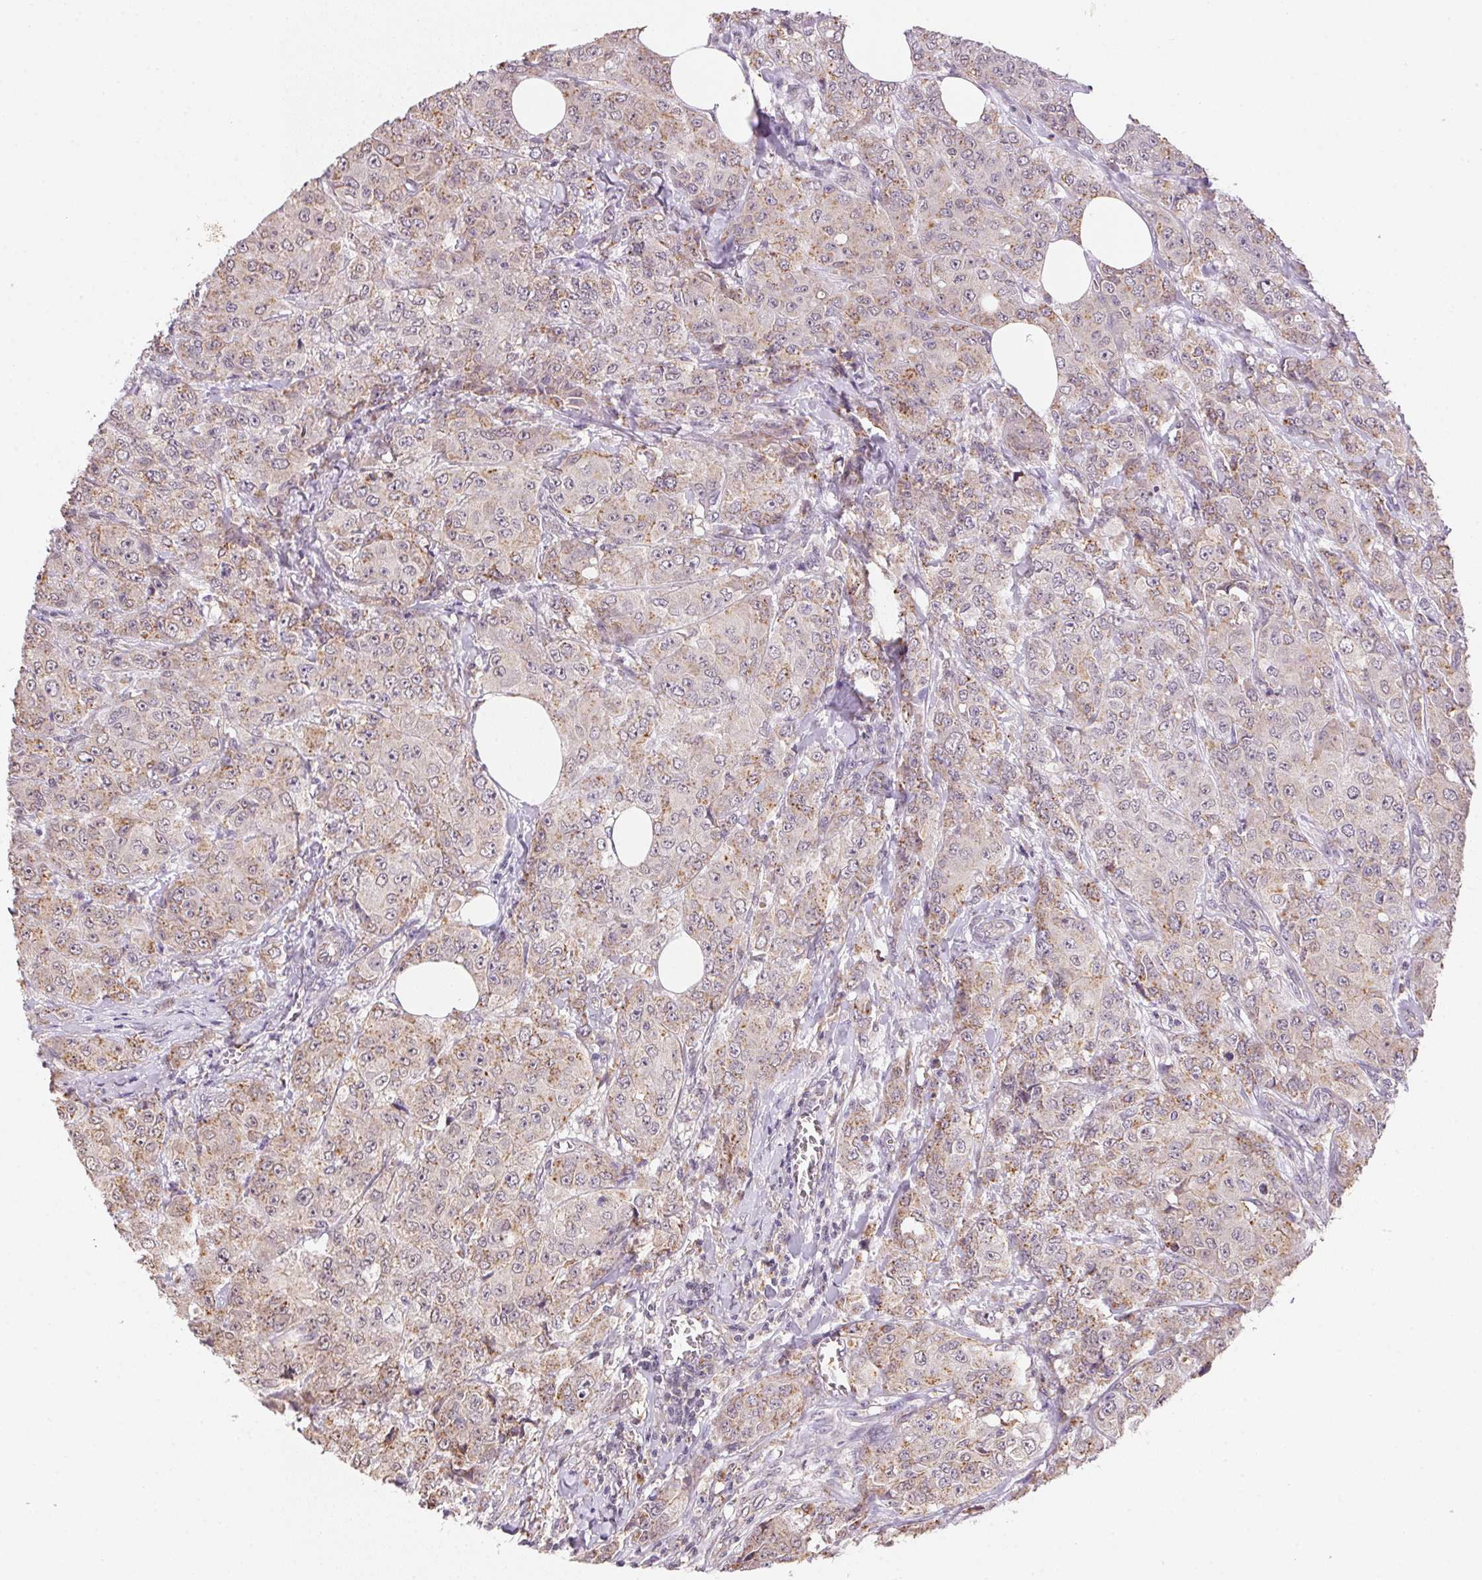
{"staining": {"intensity": "weak", "quantity": ">75%", "location": "cytoplasmic/membranous"}, "tissue": "breast cancer", "cell_type": "Tumor cells", "image_type": "cancer", "snomed": [{"axis": "morphology", "description": "Normal tissue, NOS"}, {"axis": "morphology", "description": "Duct carcinoma"}, {"axis": "topography", "description": "Breast"}], "caption": "Protein staining by immunohistochemistry demonstrates weak cytoplasmic/membranous expression in approximately >75% of tumor cells in breast cancer.", "gene": "METTL13", "patient": {"sex": "female", "age": 43}}